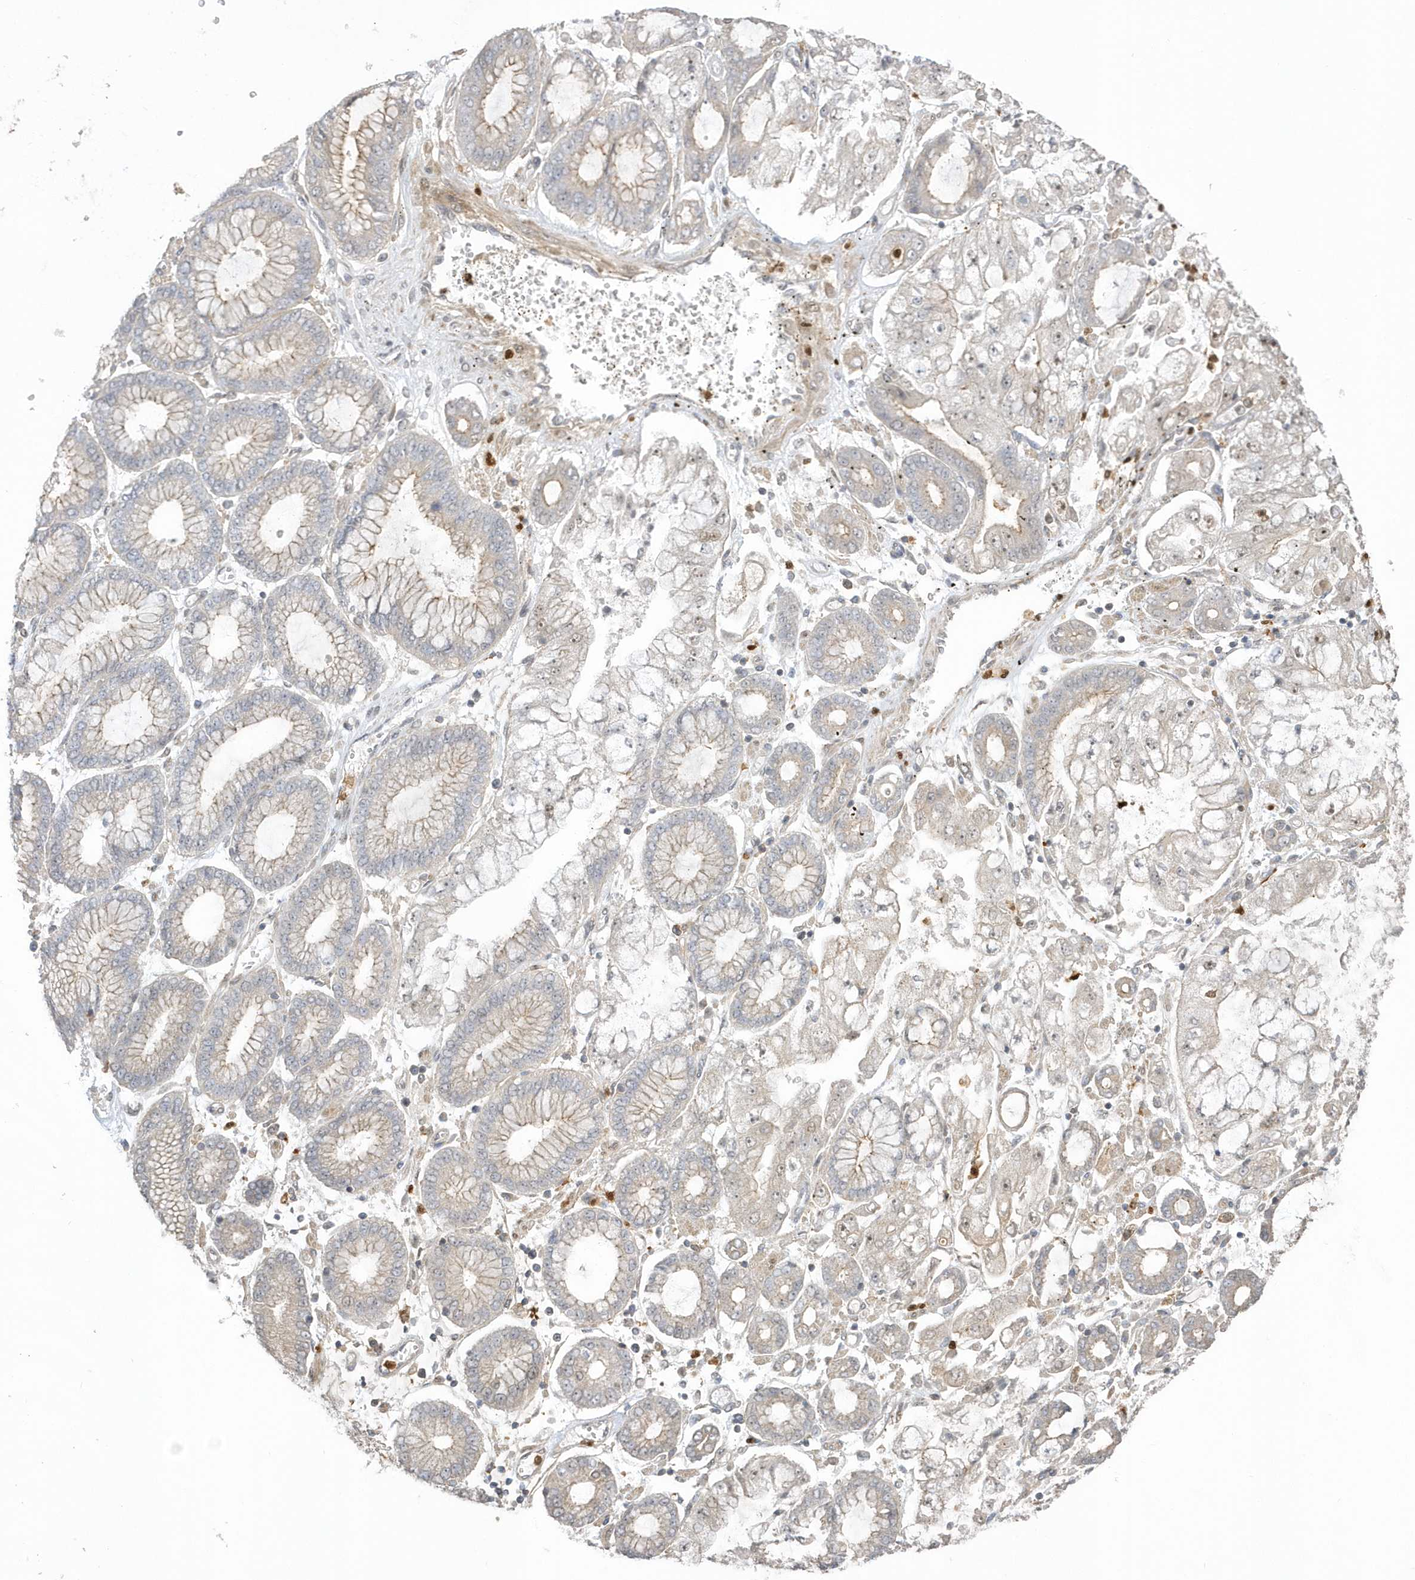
{"staining": {"intensity": "weak", "quantity": "<25%", "location": "cytoplasmic/membranous"}, "tissue": "stomach cancer", "cell_type": "Tumor cells", "image_type": "cancer", "snomed": [{"axis": "morphology", "description": "Adenocarcinoma, NOS"}, {"axis": "topography", "description": "Stomach"}], "caption": "IHC photomicrograph of adenocarcinoma (stomach) stained for a protein (brown), which shows no expression in tumor cells. Nuclei are stained in blue.", "gene": "NAF1", "patient": {"sex": "male", "age": 76}}